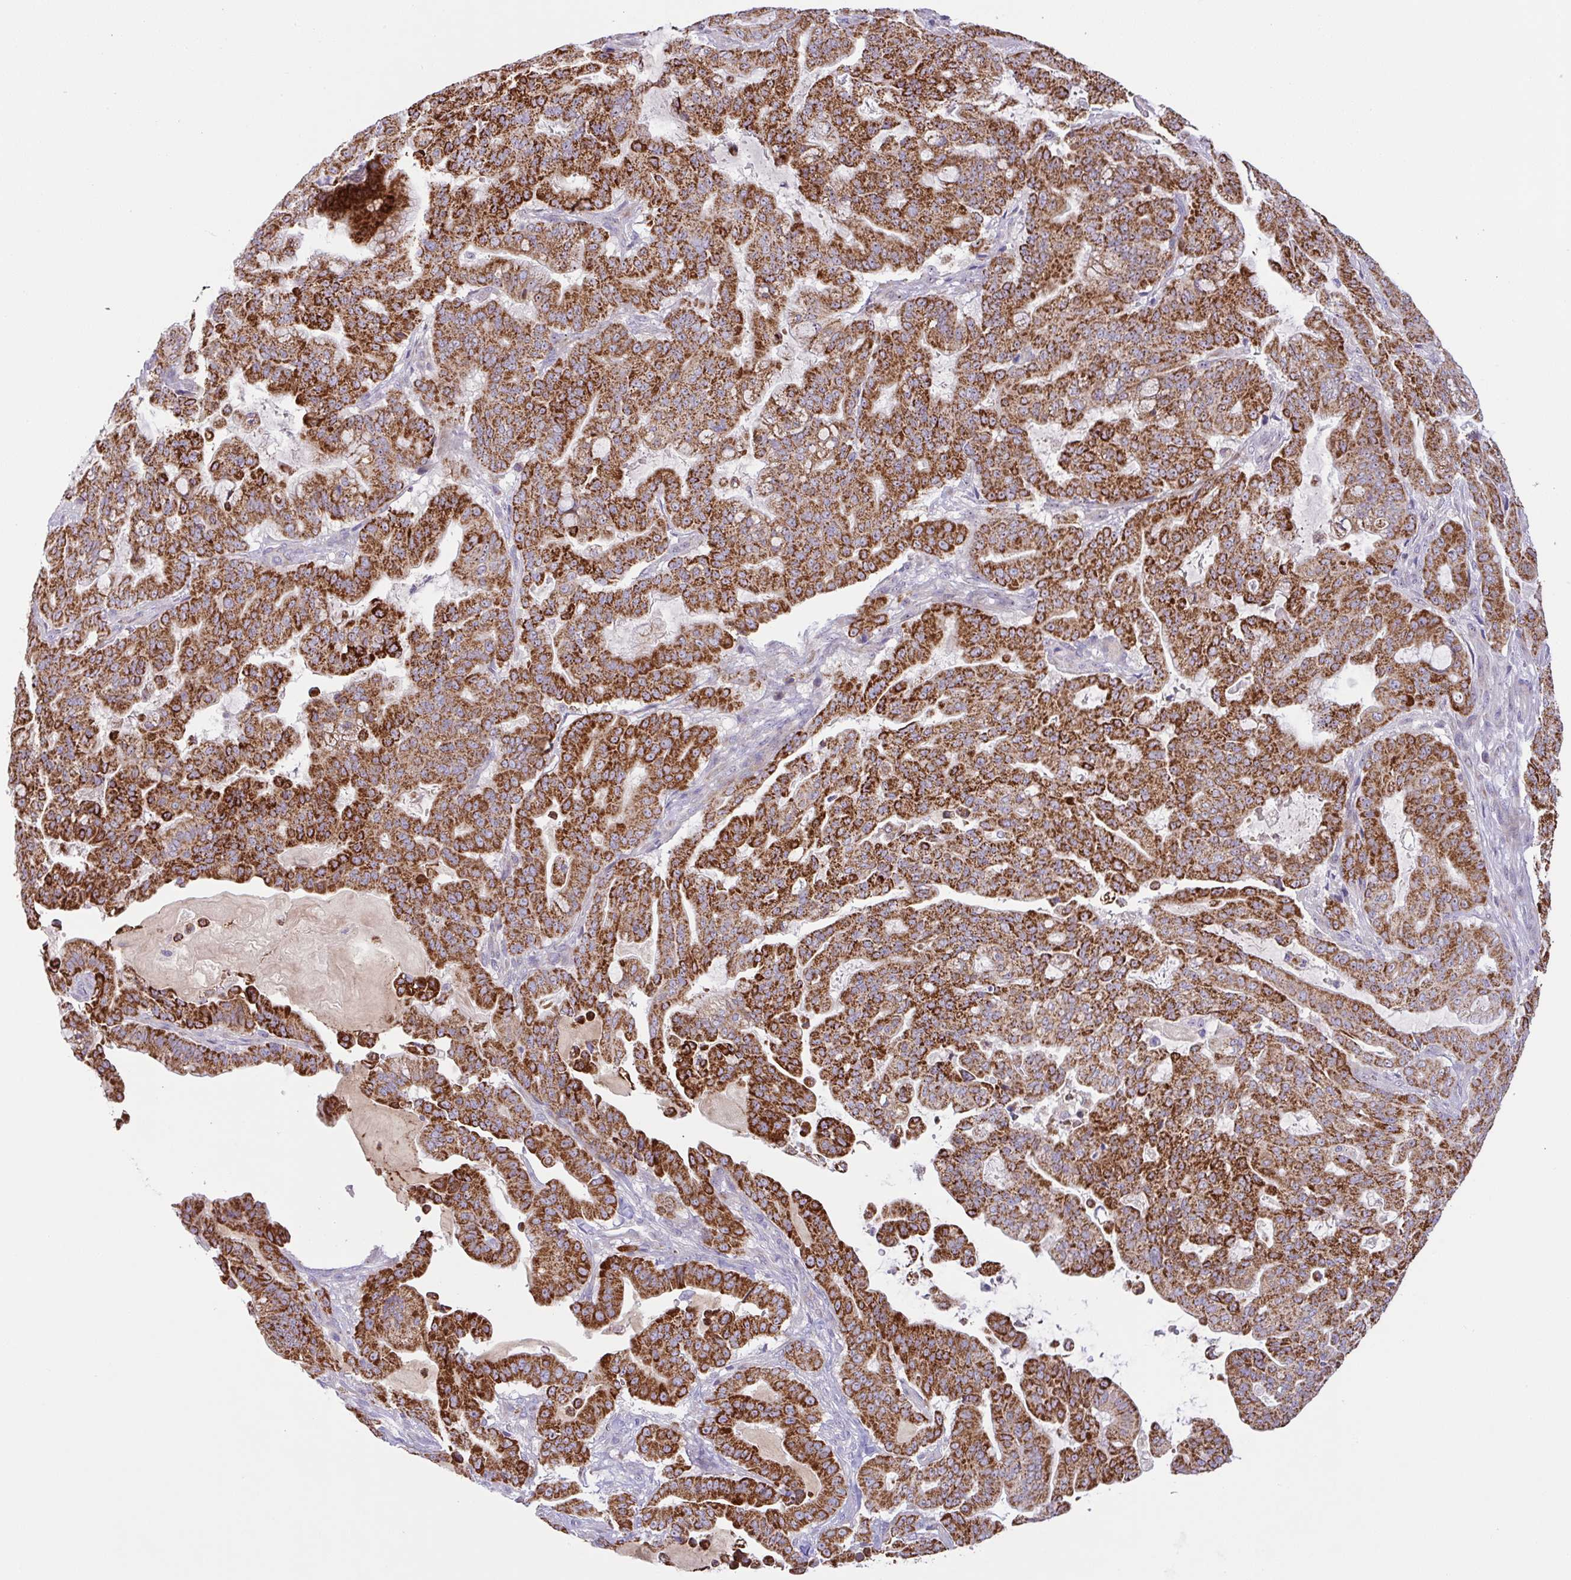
{"staining": {"intensity": "strong", "quantity": ">75%", "location": "cytoplasmic/membranous"}, "tissue": "pancreatic cancer", "cell_type": "Tumor cells", "image_type": "cancer", "snomed": [{"axis": "morphology", "description": "Adenocarcinoma, NOS"}, {"axis": "topography", "description": "Pancreas"}], "caption": "A high amount of strong cytoplasmic/membranous expression is identified in about >75% of tumor cells in adenocarcinoma (pancreatic) tissue.", "gene": "CHDH", "patient": {"sex": "male", "age": 63}}